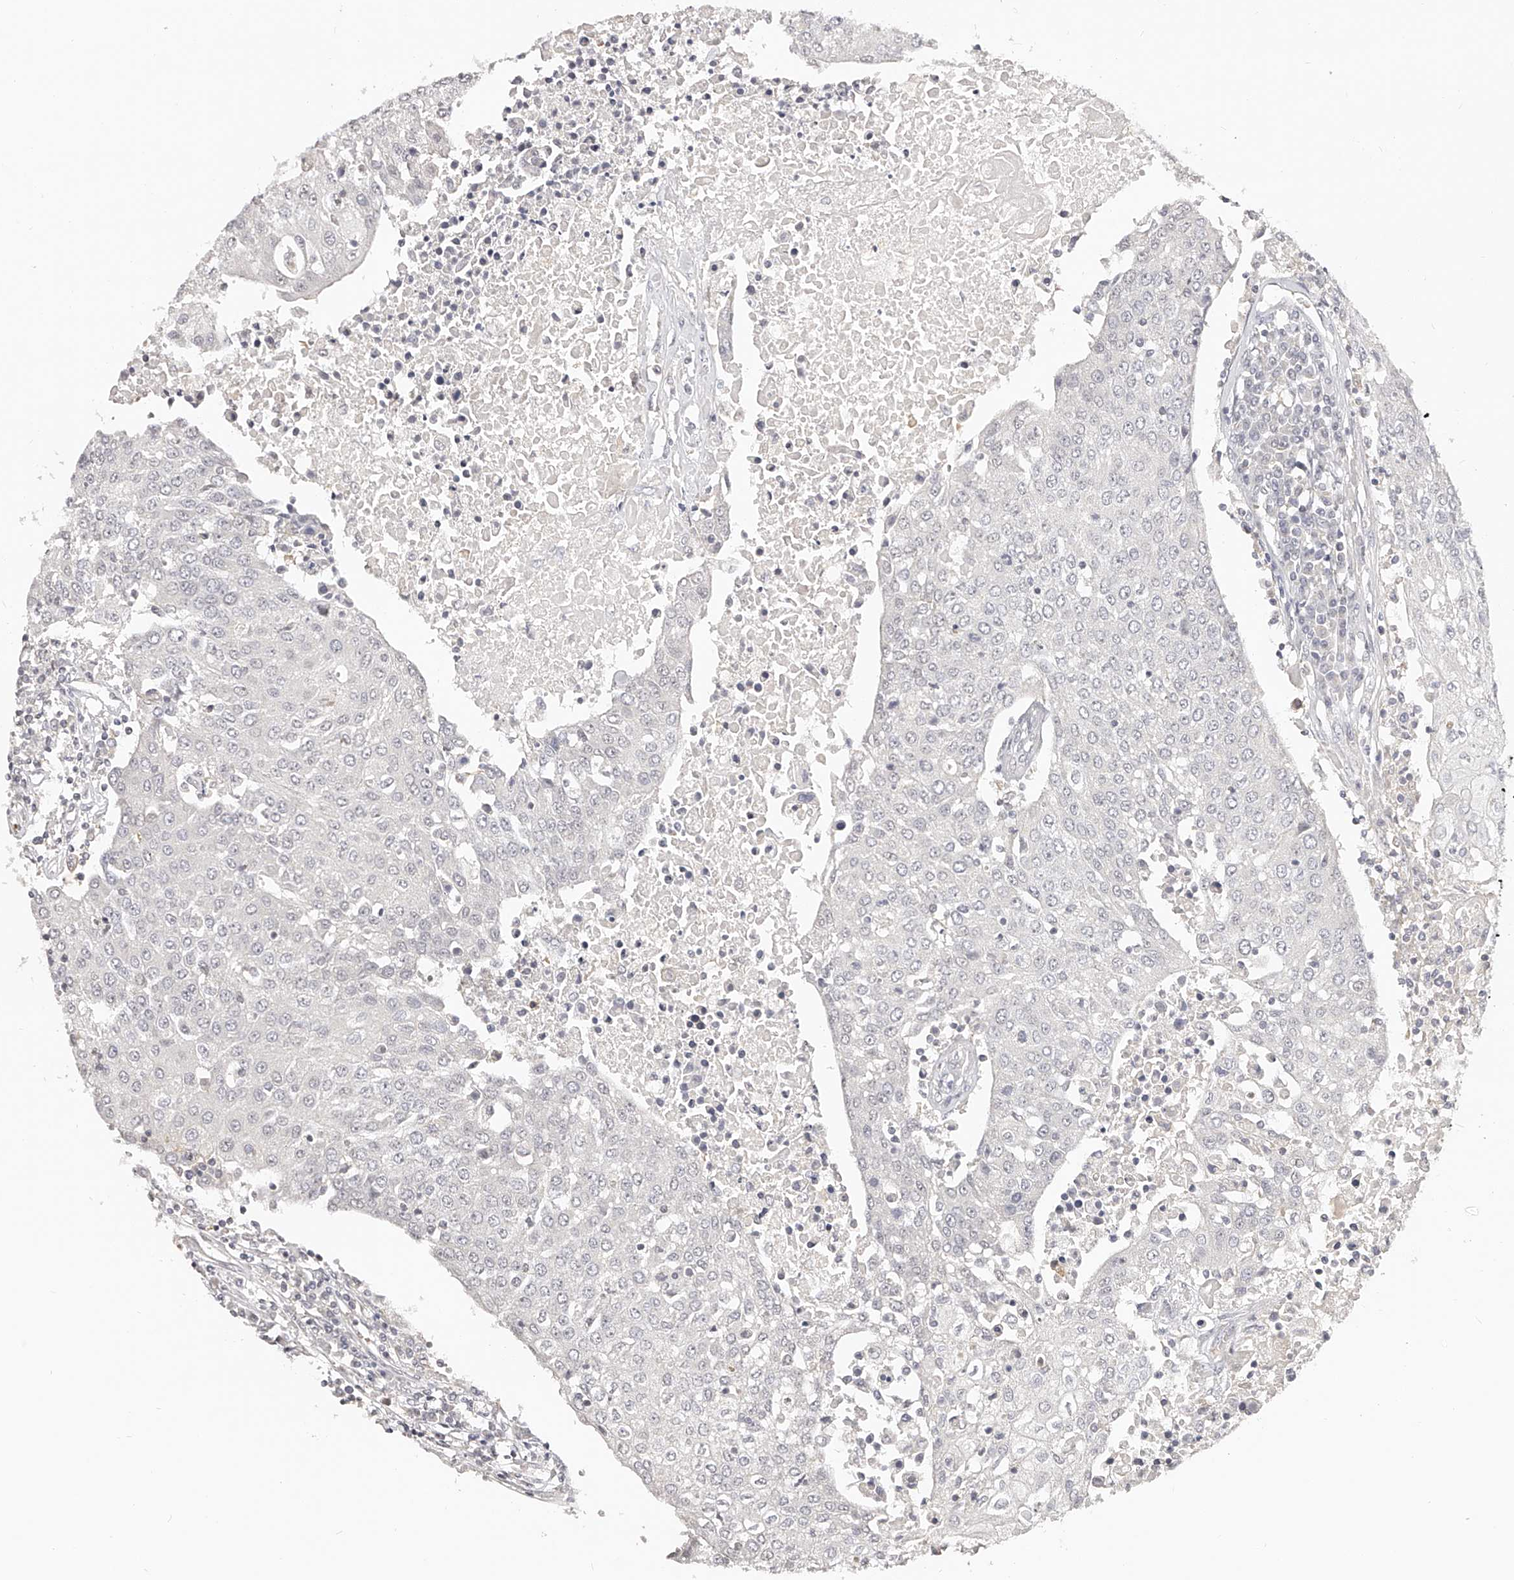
{"staining": {"intensity": "negative", "quantity": "none", "location": "none"}, "tissue": "urothelial cancer", "cell_type": "Tumor cells", "image_type": "cancer", "snomed": [{"axis": "morphology", "description": "Urothelial carcinoma, High grade"}, {"axis": "topography", "description": "Urinary bladder"}], "caption": "DAB (3,3'-diaminobenzidine) immunohistochemical staining of human urothelial cancer shows no significant staining in tumor cells. (IHC, brightfield microscopy, high magnification).", "gene": "ZNF789", "patient": {"sex": "female", "age": 85}}